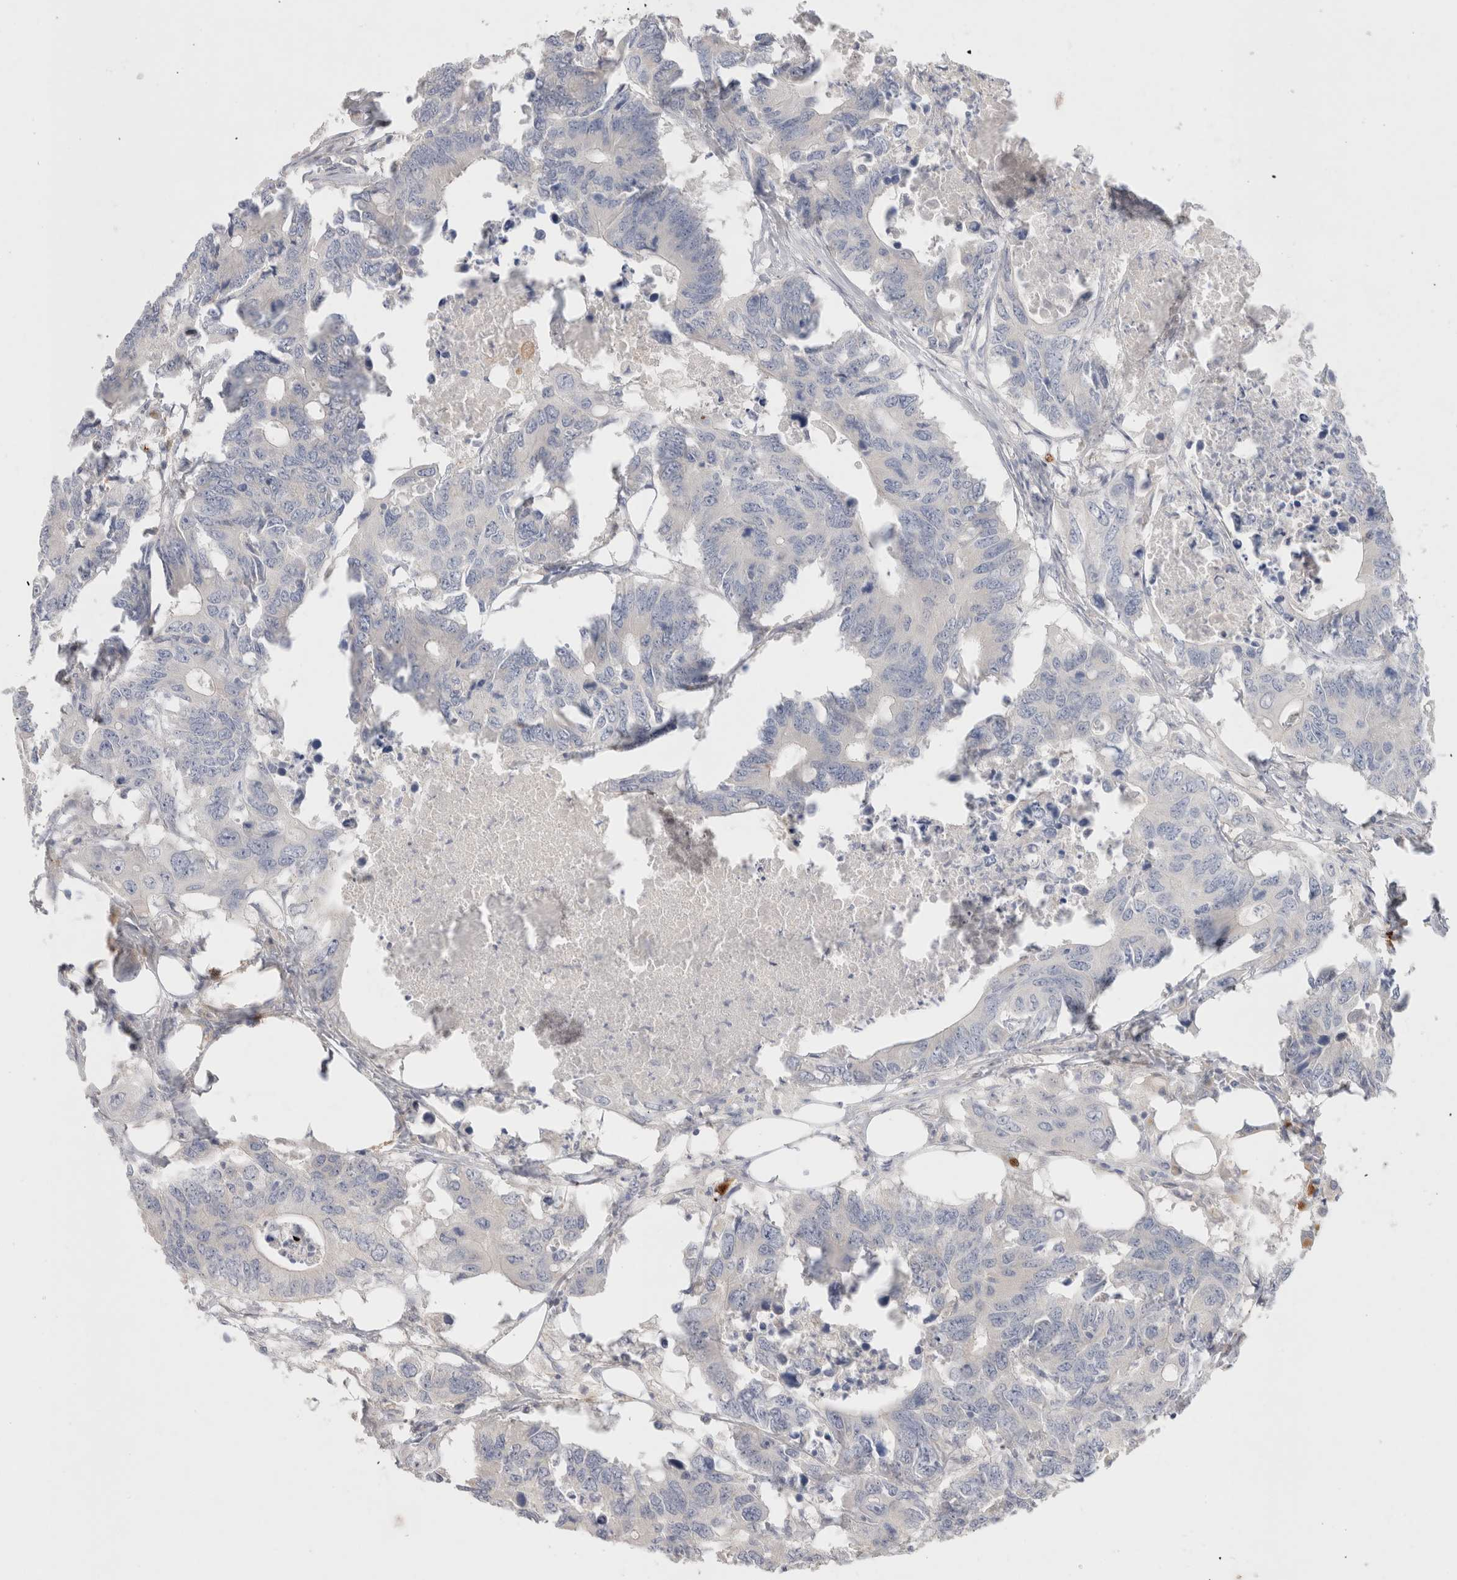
{"staining": {"intensity": "negative", "quantity": "none", "location": "none"}, "tissue": "colorectal cancer", "cell_type": "Tumor cells", "image_type": "cancer", "snomed": [{"axis": "morphology", "description": "Adenocarcinoma, NOS"}, {"axis": "topography", "description": "Colon"}], "caption": "DAB immunohistochemical staining of colorectal adenocarcinoma displays no significant staining in tumor cells.", "gene": "HPGDS", "patient": {"sex": "male", "age": 71}}